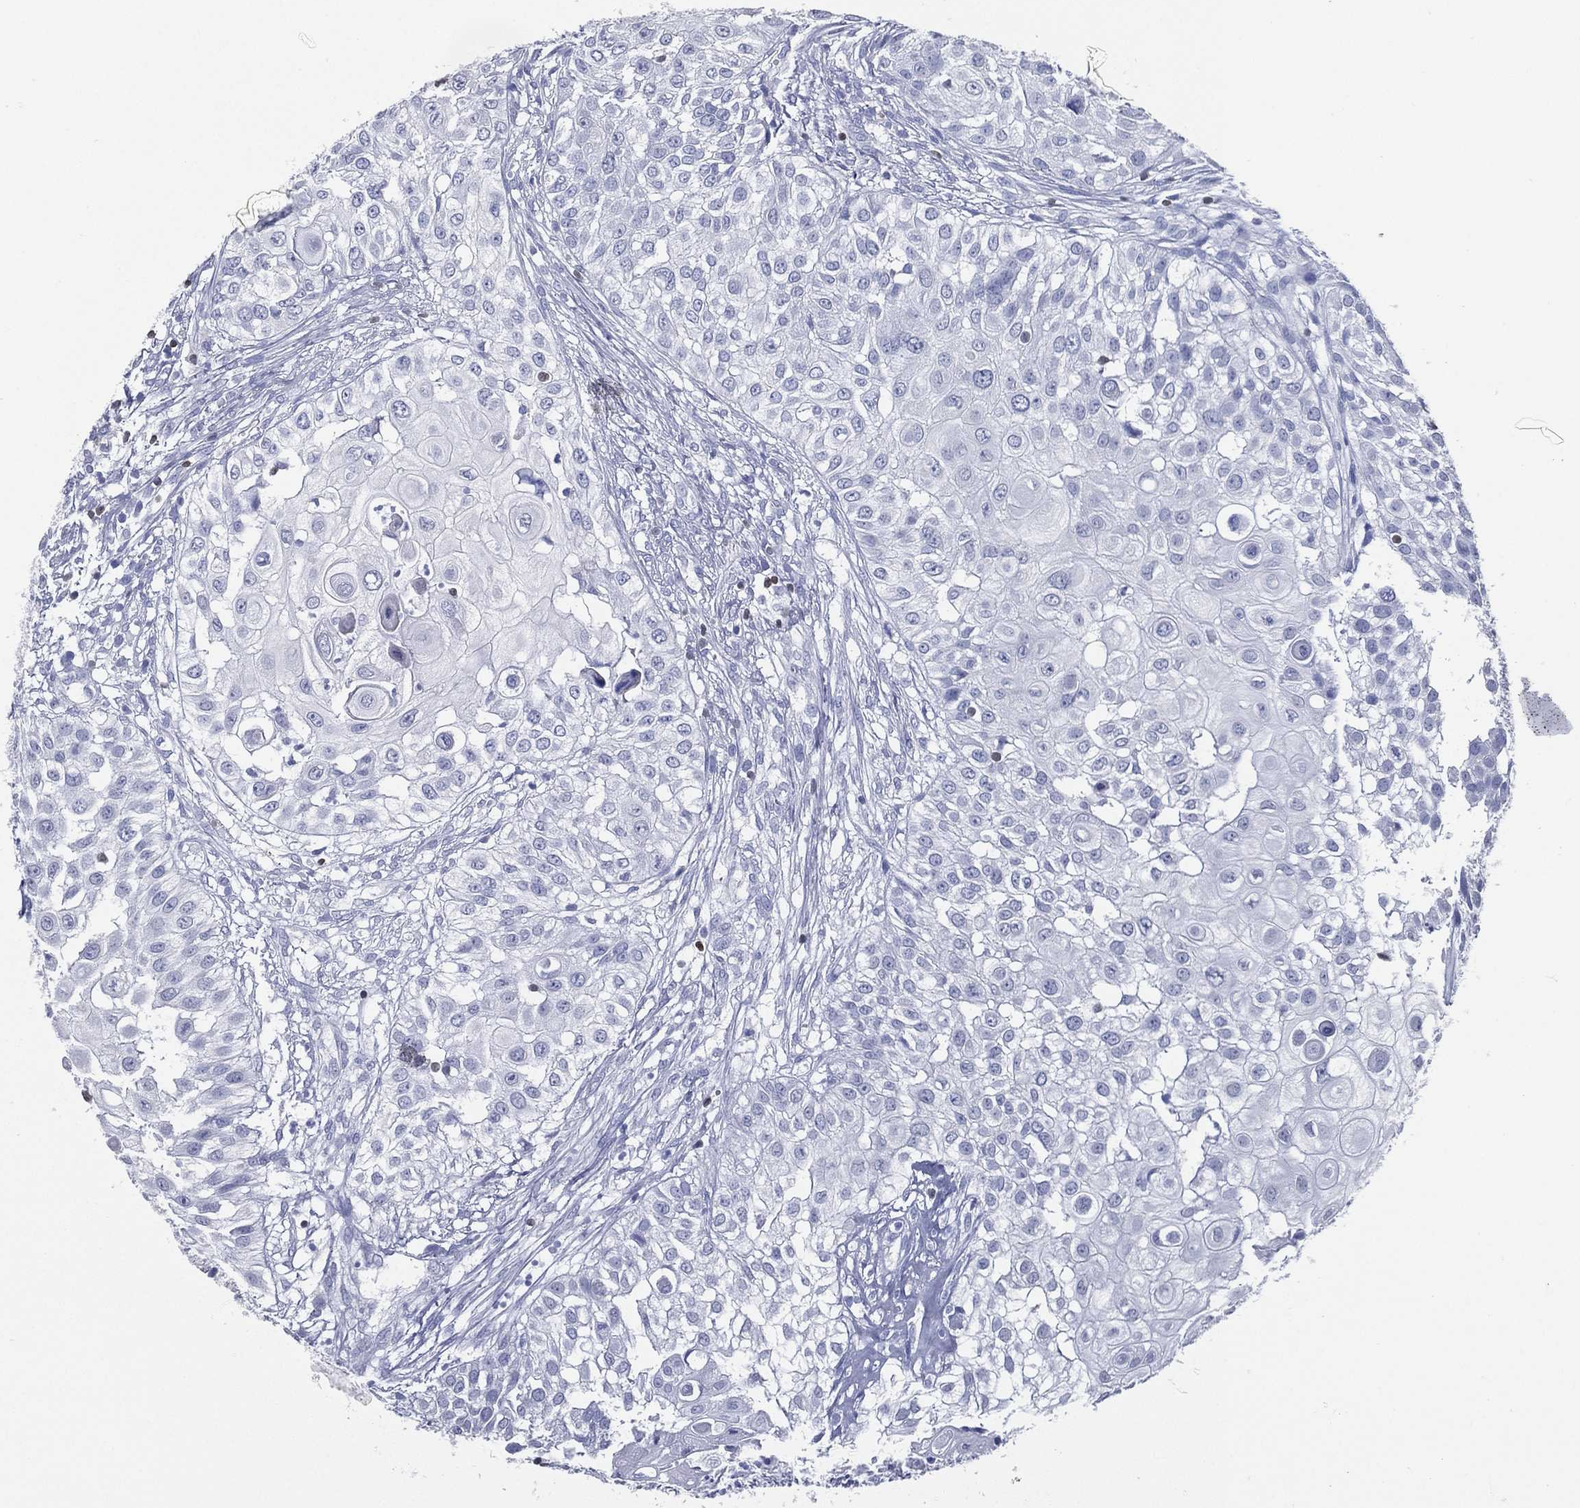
{"staining": {"intensity": "negative", "quantity": "none", "location": "none"}, "tissue": "urothelial cancer", "cell_type": "Tumor cells", "image_type": "cancer", "snomed": [{"axis": "morphology", "description": "Urothelial carcinoma, High grade"}, {"axis": "topography", "description": "Urinary bladder"}], "caption": "DAB (3,3'-diaminobenzidine) immunohistochemical staining of urothelial cancer displays no significant positivity in tumor cells.", "gene": "PYHIN1", "patient": {"sex": "female", "age": 79}}